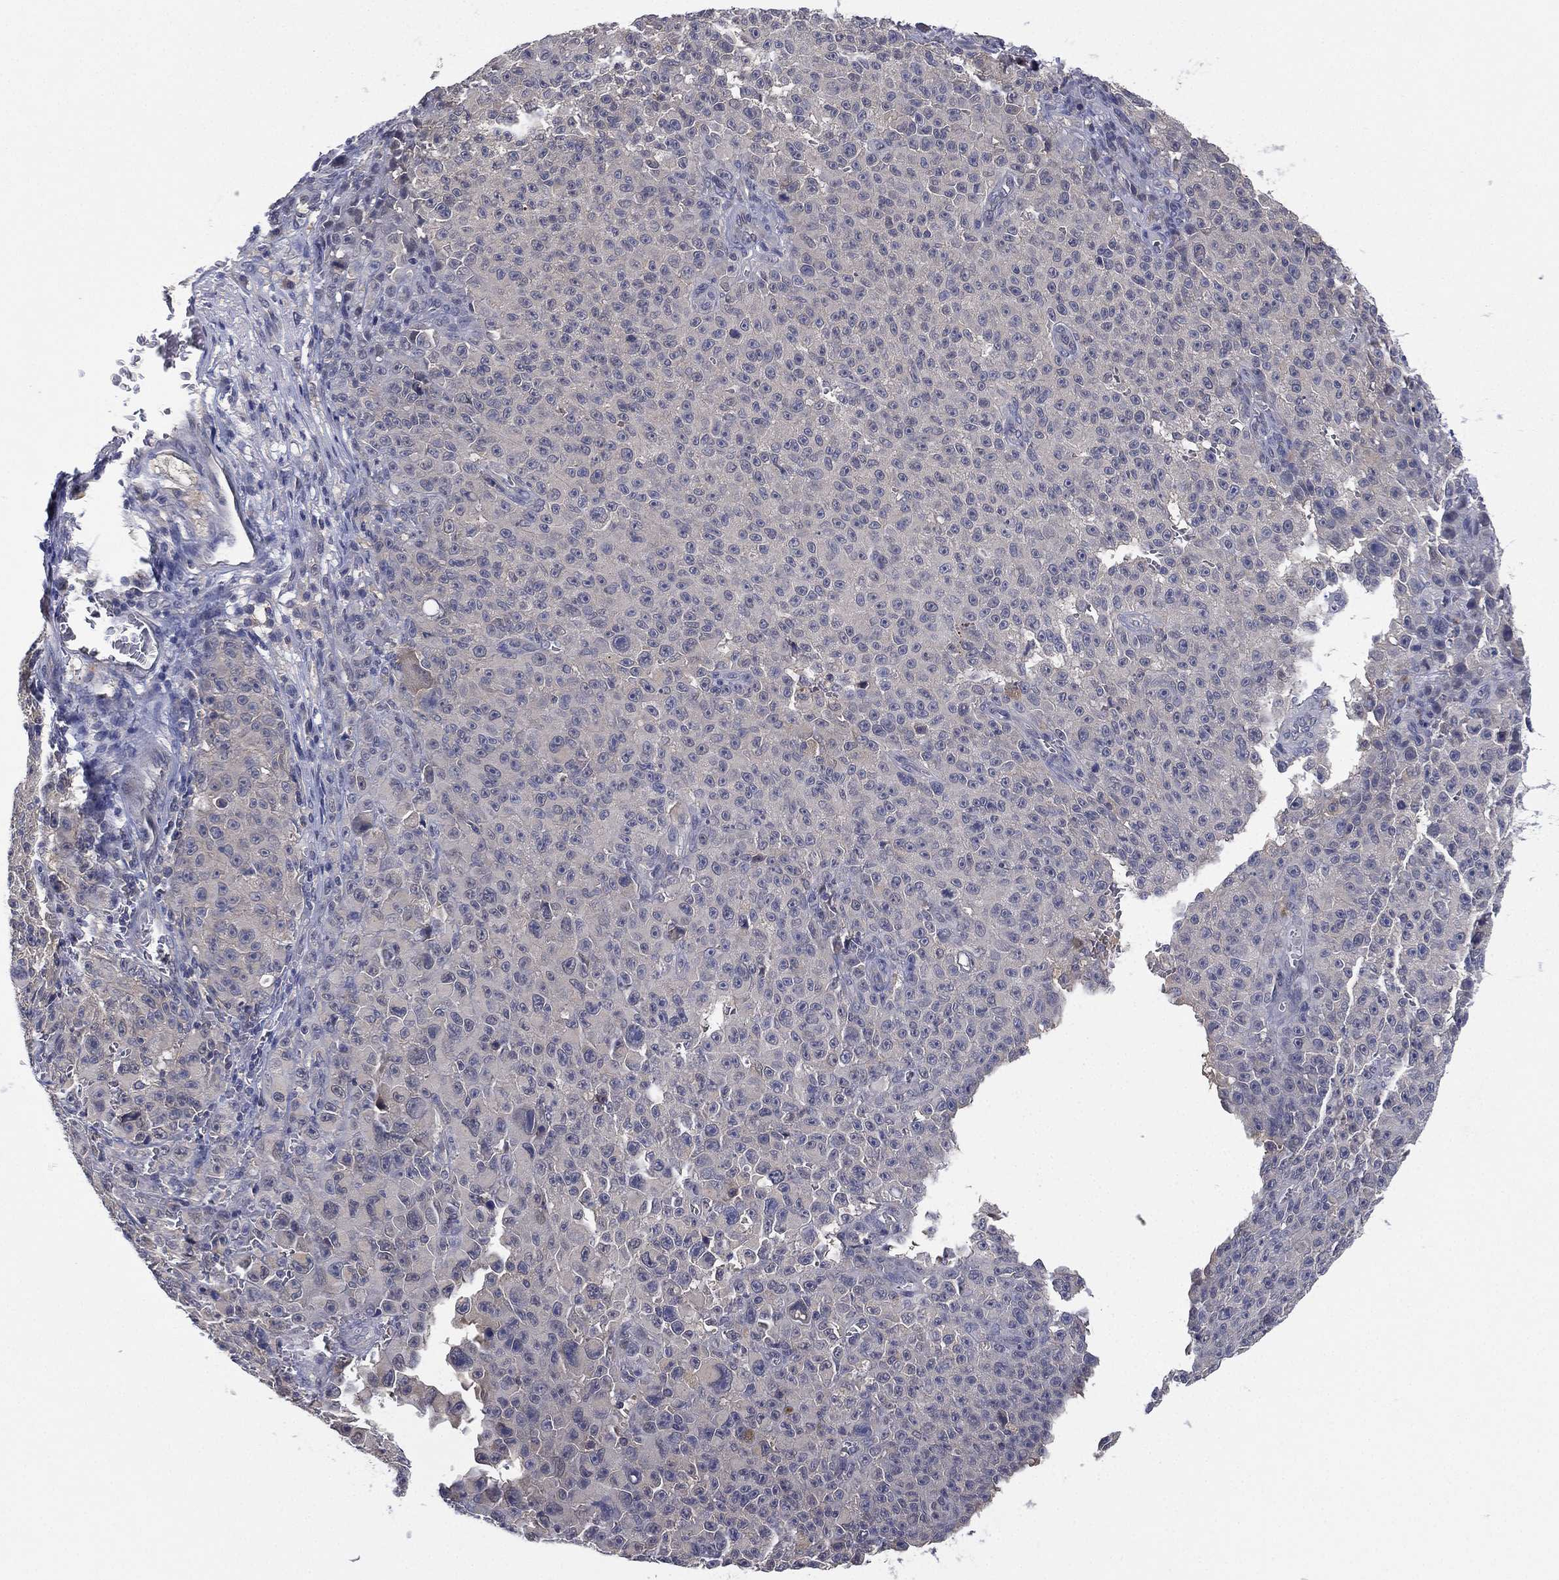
{"staining": {"intensity": "negative", "quantity": "none", "location": "none"}, "tissue": "melanoma", "cell_type": "Tumor cells", "image_type": "cancer", "snomed": [{"axis": "morphology", "description": "Malignant melanoma, NOS"}, {"axis": "topography", "description": "Skin"}], "caption": "Image shows no significant protein staining in tumor cells of malignant melanoma.", "gene": "MPP7", "patient": {"sex": "female", "age": 82}}